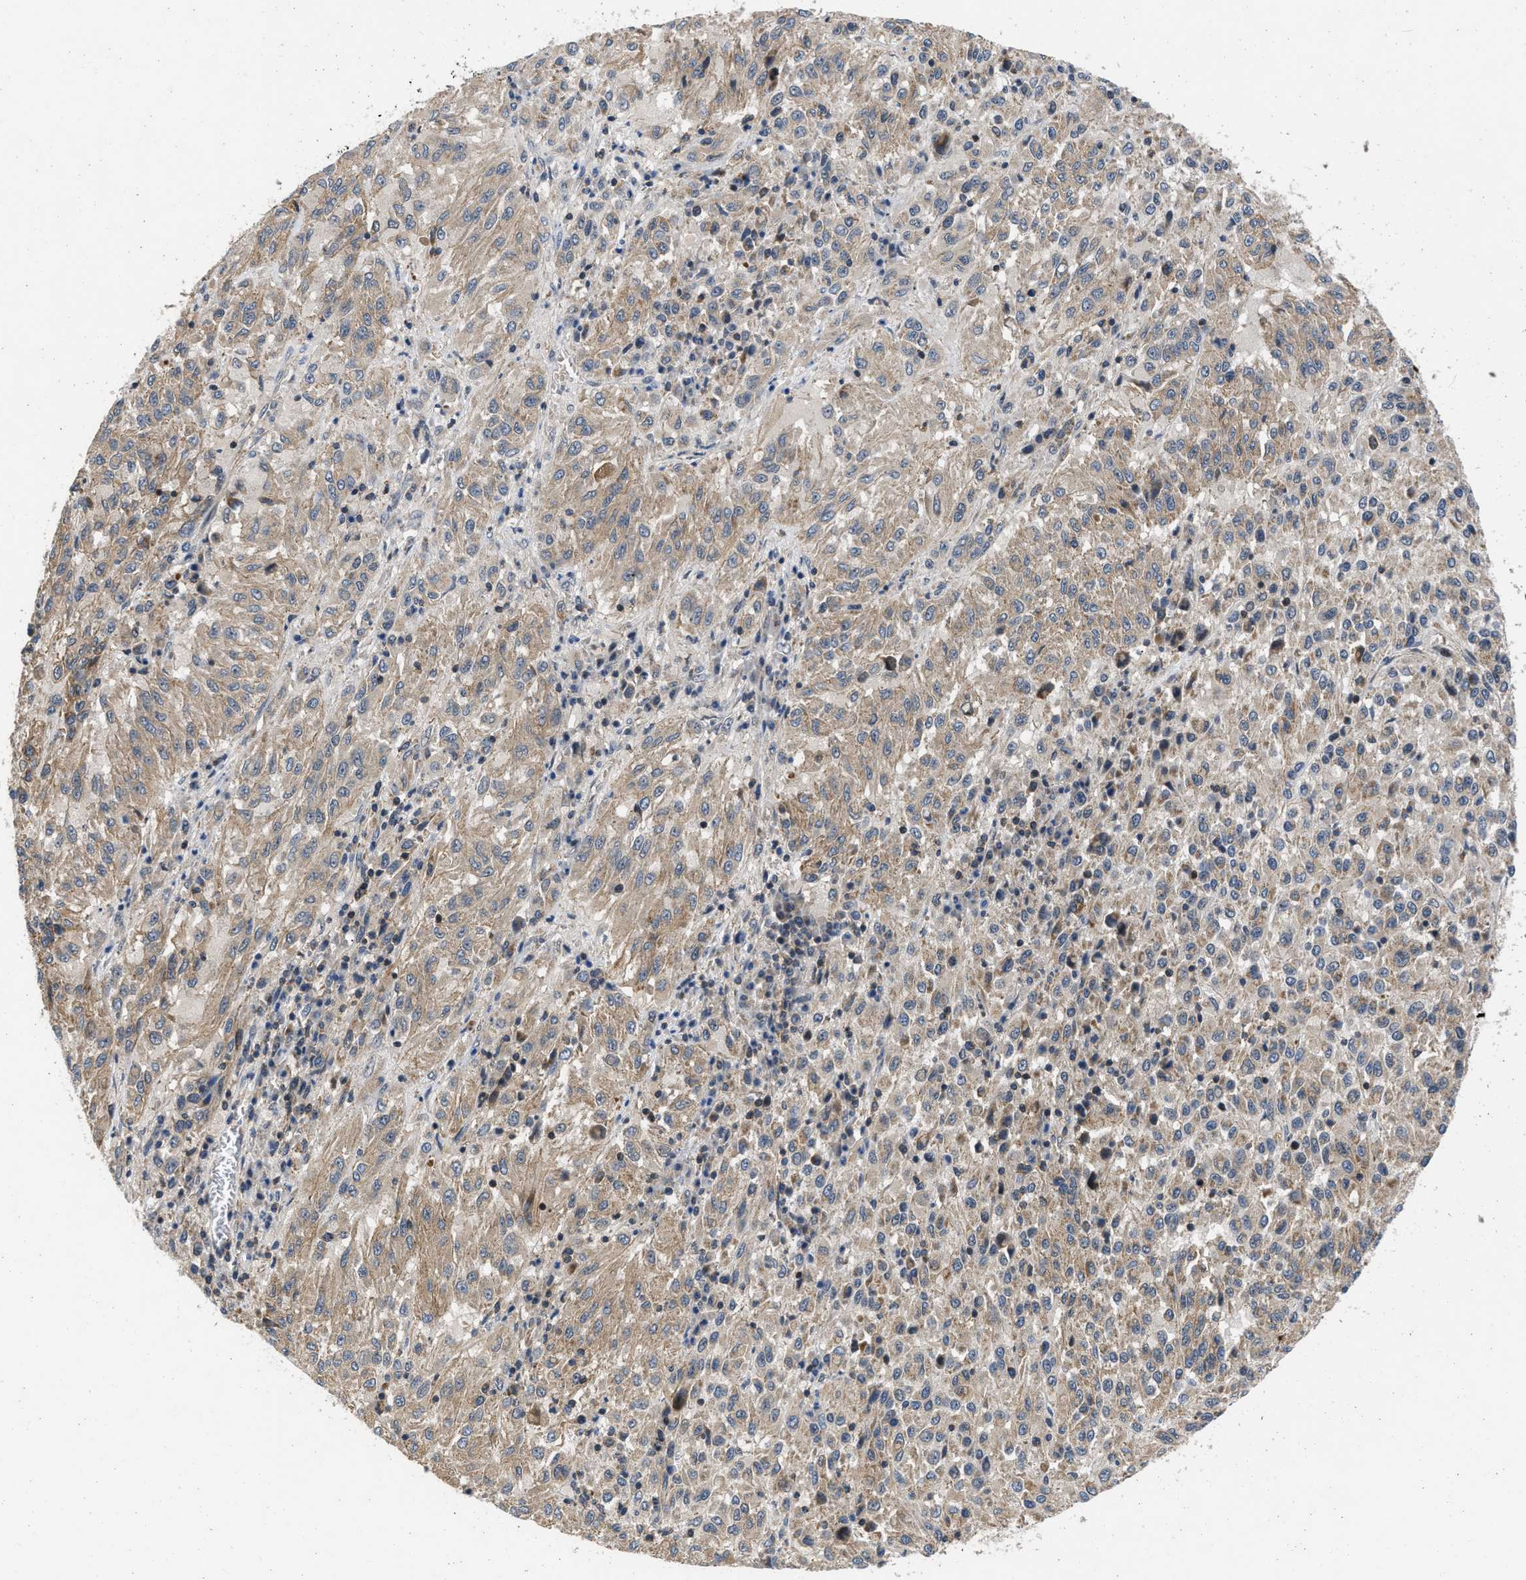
{"staining": {"intensity": "weak", "quantity": ">75%", "location": "cytoplasmic/membranous"}, "tissue": "melanoma", "cell_type": "Tumor cells", "image_type": "cancer", "snomed": [{"axis": "morphology", "description": "Malignant melanoma, Metastatic site"}, {"axis": "topography", "description": "Lung"}], "caption": "Immunohistochemical staining of melanoma displays low levels of weak cytoplasmic/membranous expression in approximately >75% of tumor cells. (Brightfield microscopy of DAB IHC at high magnification).", "gene": "PRDM14", "patient": {"sex": "male", "age": 64}}